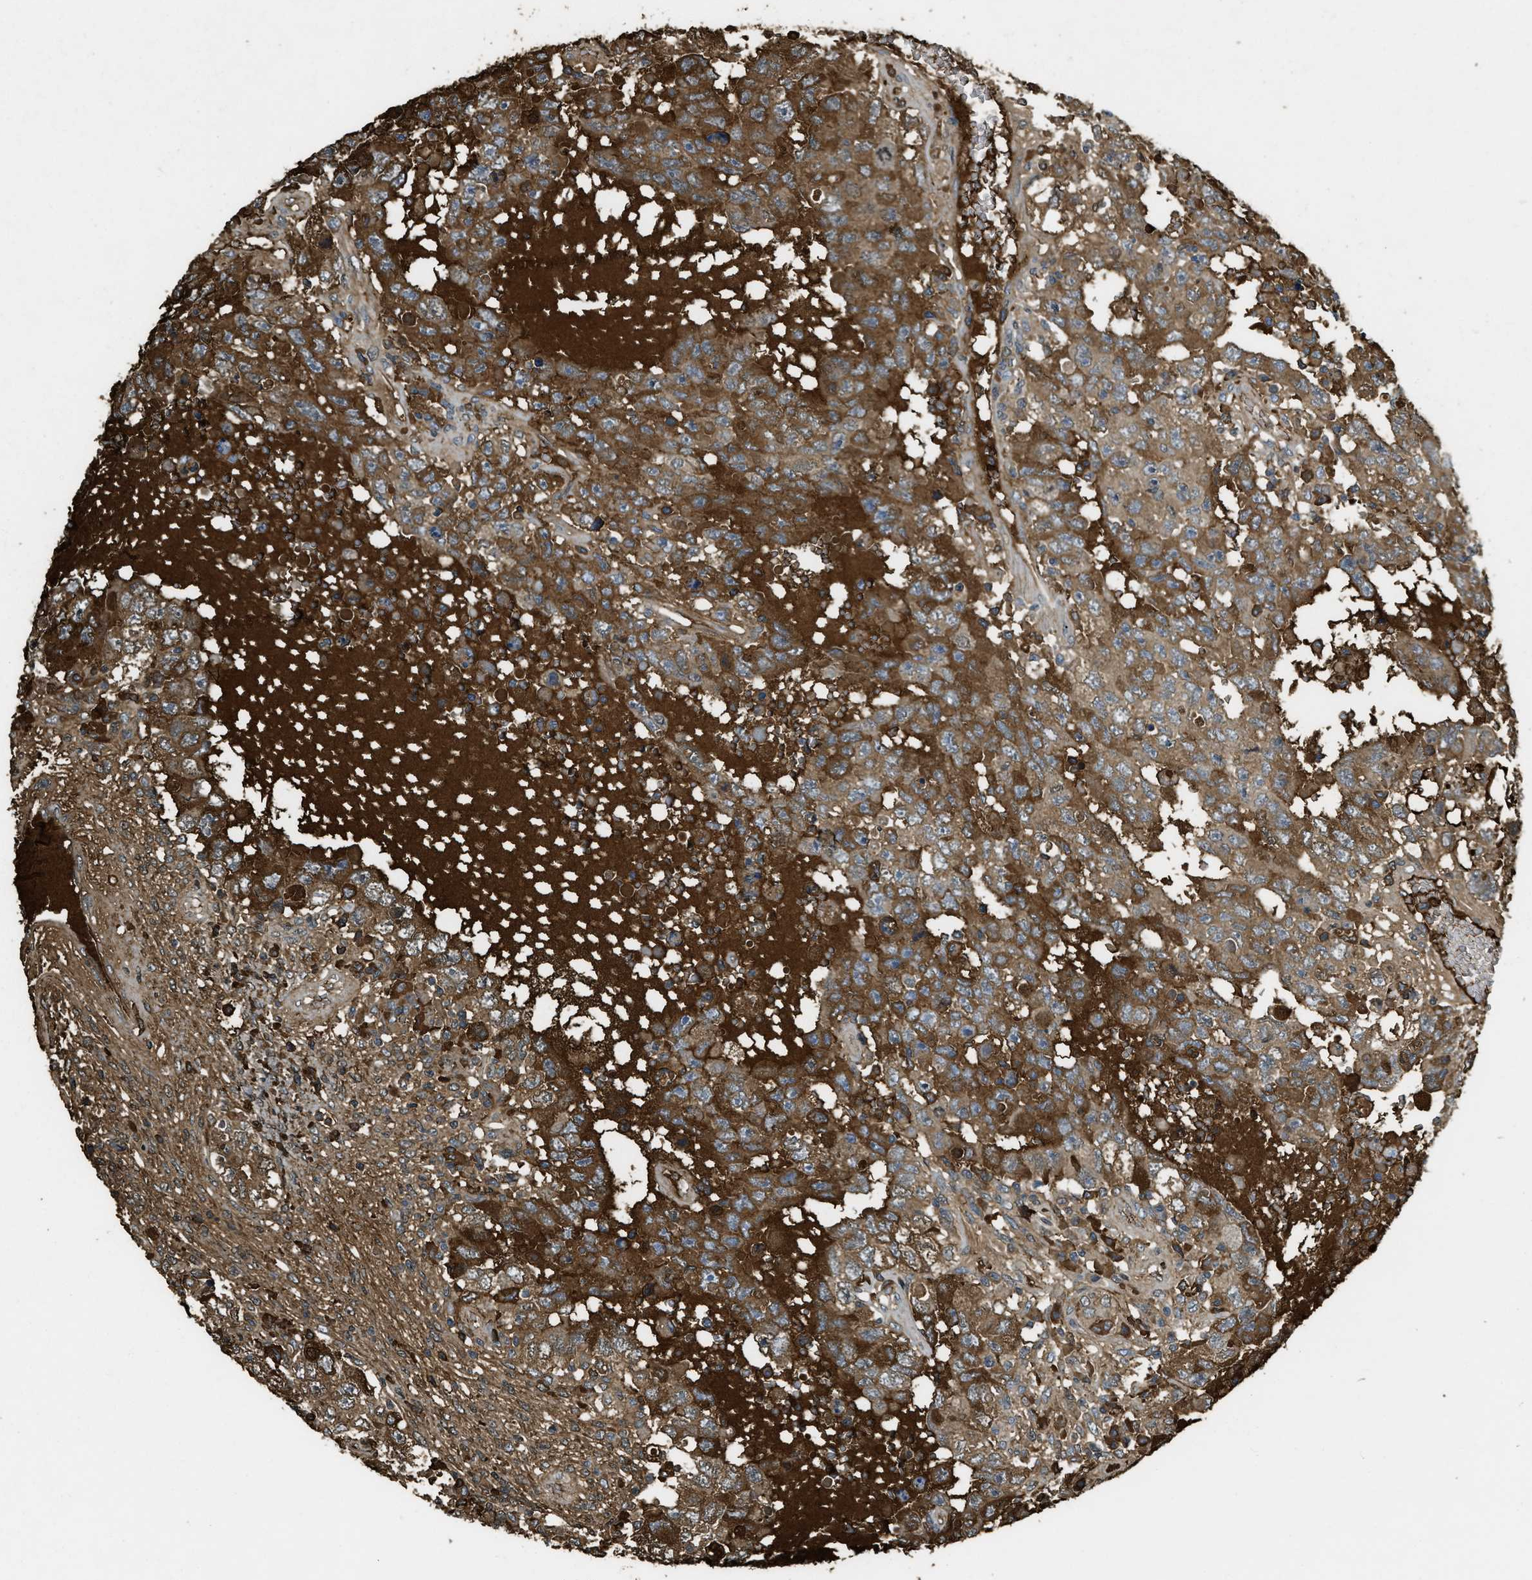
{"staining": {"intensity": "moderate", "quantity": ">75%", "location": "cytoplasmic/membranous"}, "tissue": "testis cancer", "cell_type": "Tumor cells", "image_type": "cancer", "snomed": [{"axis": "morphology", "description": "Carcinoma, Embryonal, NOS"}, {"axis": "topography", "description": "Testis"}], "caption": "Embryonal carcinoma (testis) stained with DAB (3,3'-diaminobenzidine) immunohistochemistry exhibits medium levels of moderate cytoplasmic/membranous positivity in about >75% of tumor cells.", "gene": "PRTN3", "patient": {"sex": "male", "age": 26}}